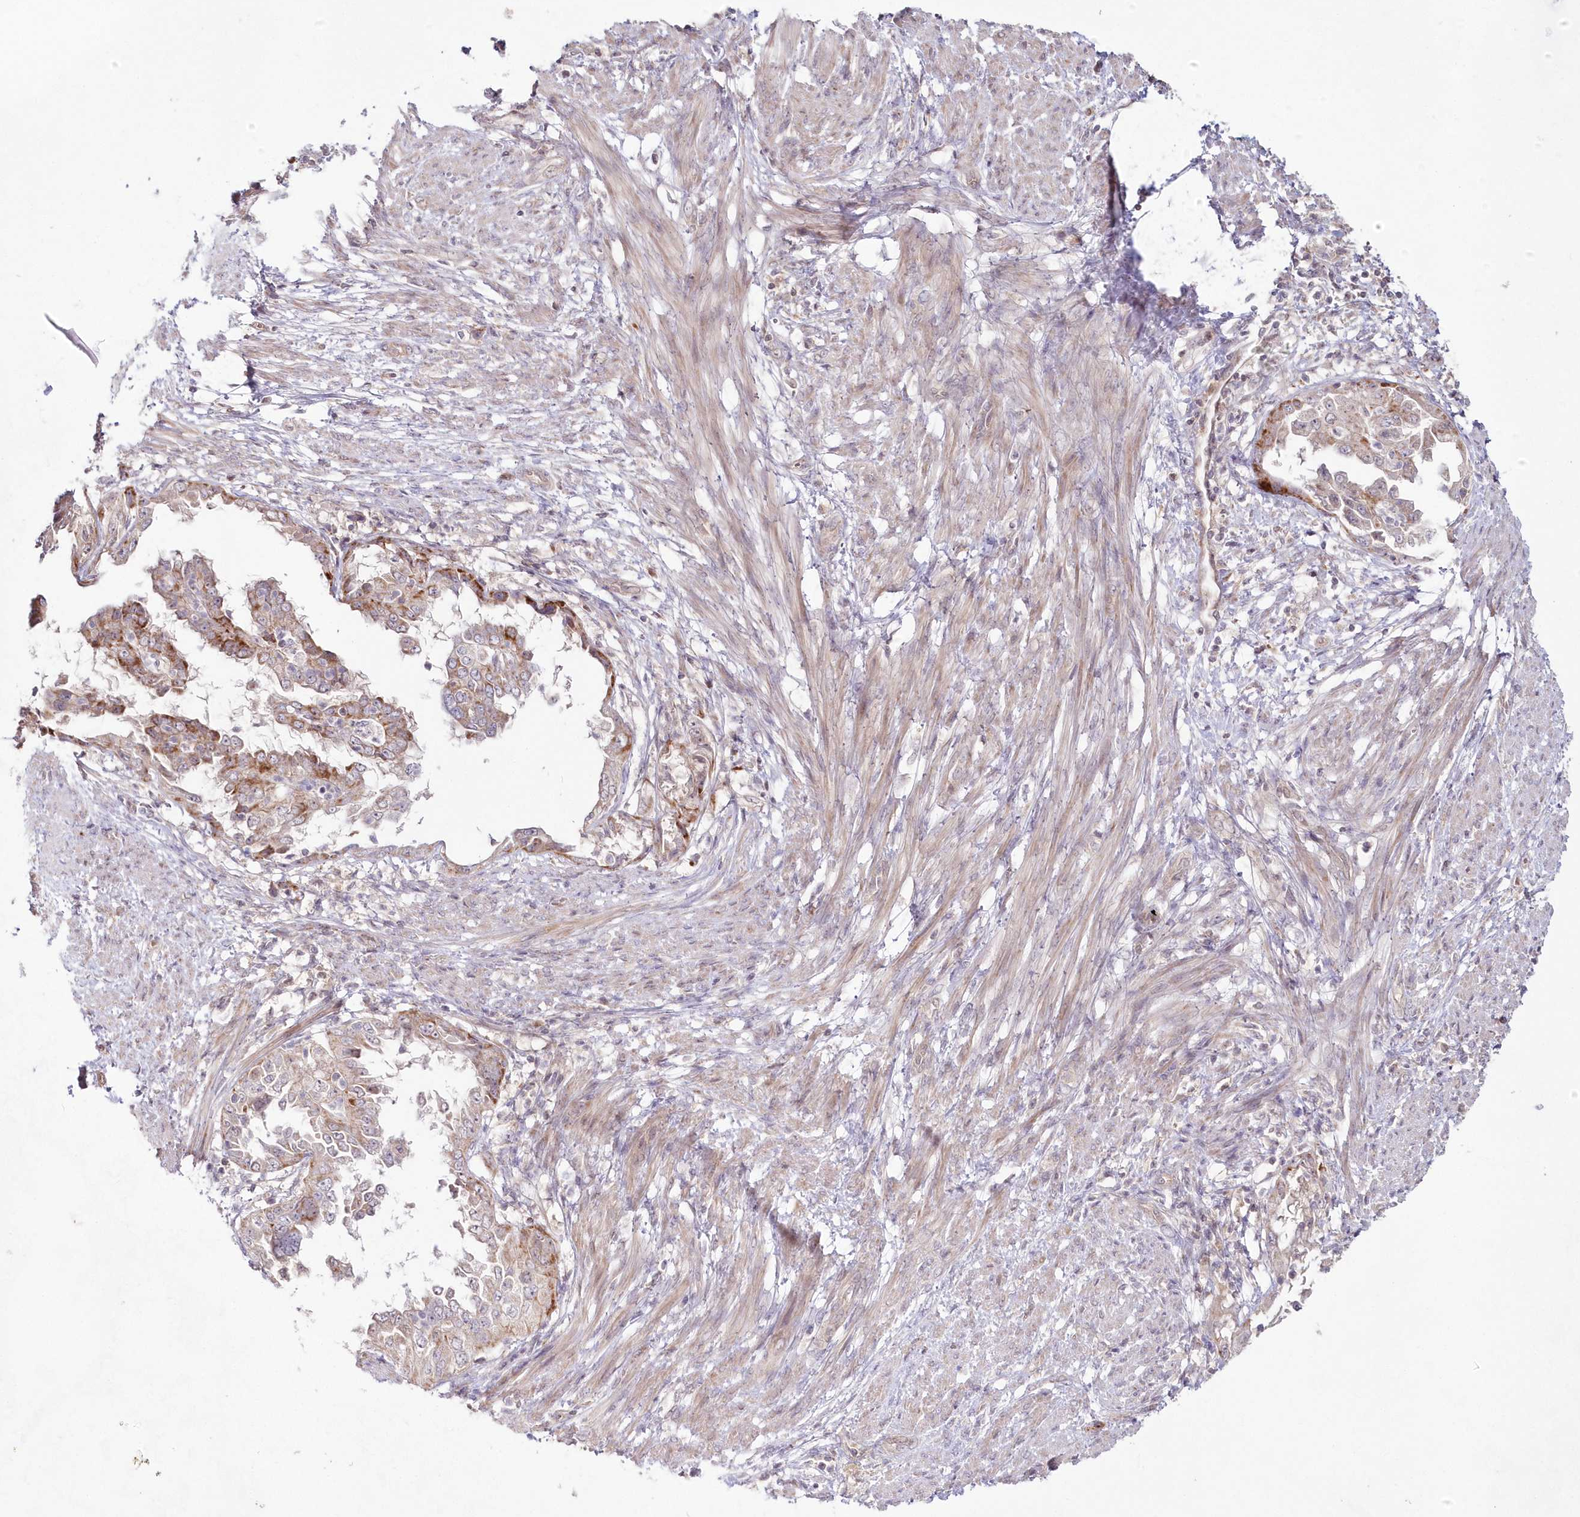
{"staining": {"intensity": "moderate", "quantity": "25%-75%", "location": "cytoplasmic/membranous"}, "tissue": "endometrial cancer", "cell_type": "Tumor cells", "image_type": "cancer", "snomed": [{"axis": "morphology", "description": "Adenocarcinoma, NOS"}, {"axis": "topography", "description": "Endometrium"}], "caption": "Endometrial adenocarcinoma stained with a protein marker exhibits moderate staining in tumor cells.", "gene": "IMPA1", "patient": {"sex": "female", "age": 85}}